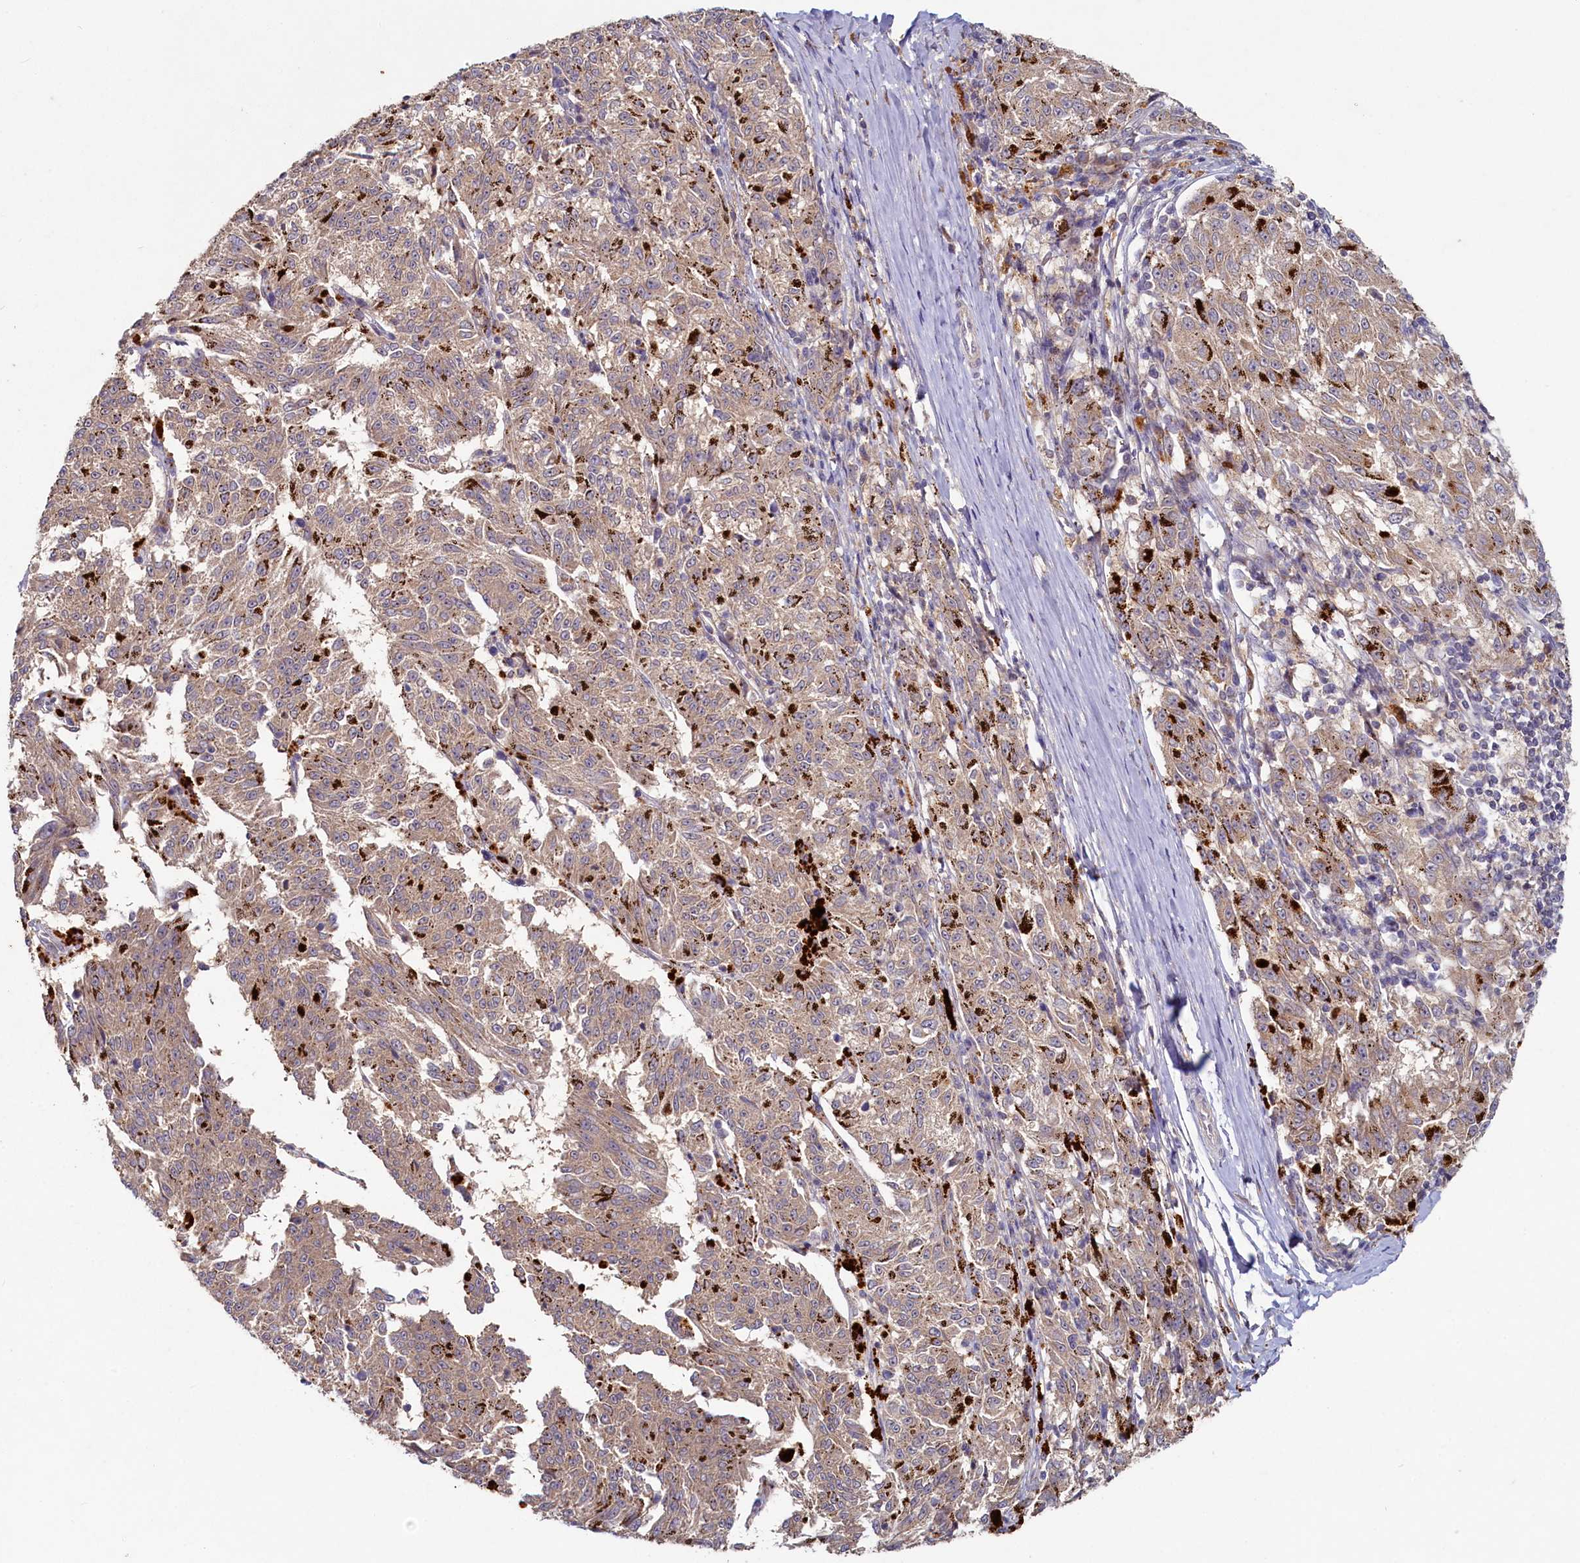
{"staining": {"intensity": "weak", "quantity": ">75%", "location": "cytoplasmic/membranous"}, "tissue": "melanoma", "cell_type": "Tumor cells", "image_type": "cancer", "snomed": [{"axis": "morphology", "description": "Malignant melanoma, NOS"}, {"axis": "topography", "description": "Skin"}], "caption": "This is a micrograph of immunohistochemistry (IHC) staining of melanoma, which shows weak expression in the cytoplasmic/membranous of tumor cells.", "gene": "HERC3", "patient": {"sex": "female", "age": 72}}